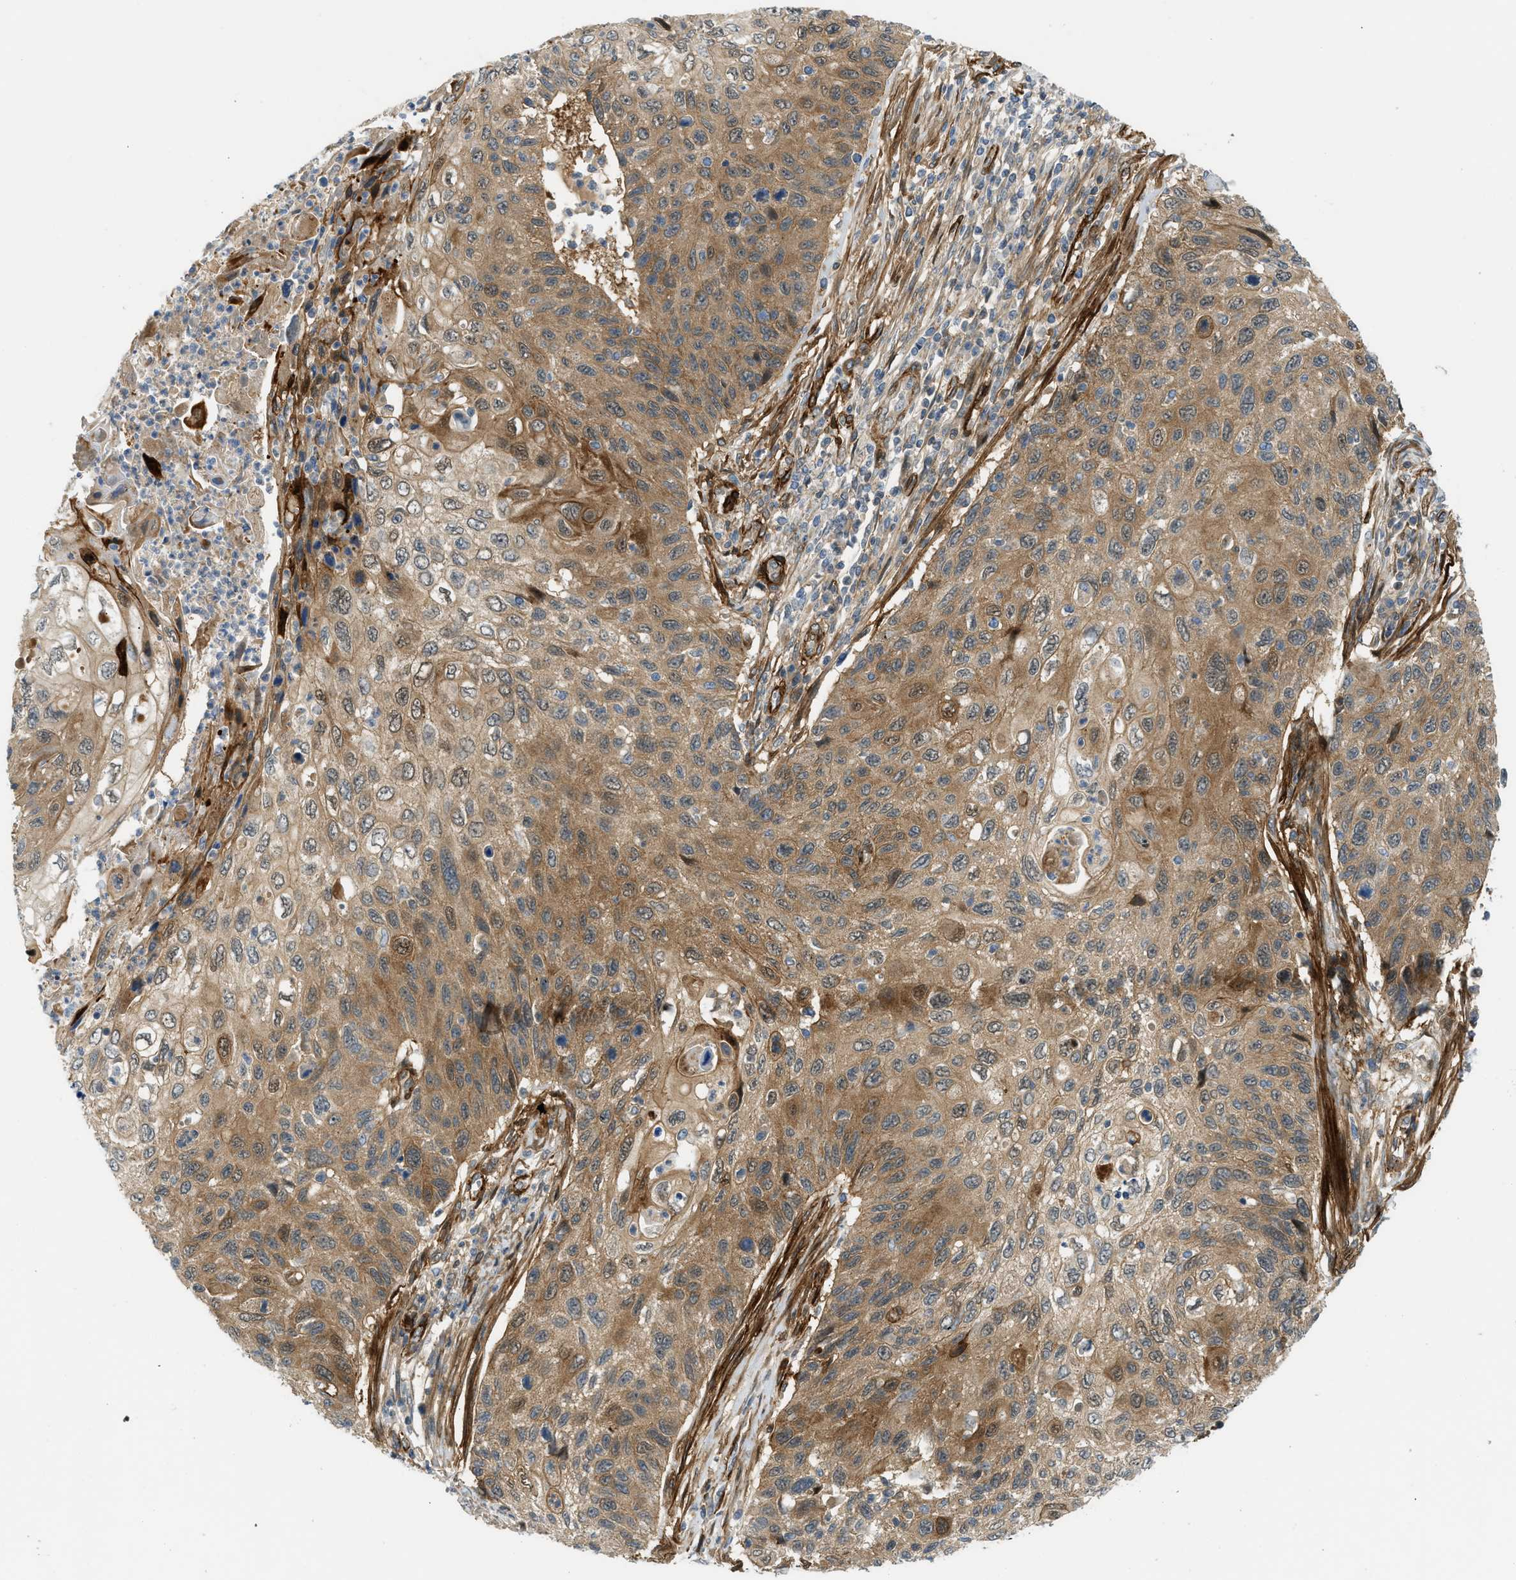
{"staining": {"intensity": "moderate", "quantity": ">75%", "location": "cytoplasmic/membranous"}, "tissue": "cervical cancer", "cell_type": "Tumor cells", "image_type": "cancer", "snomed": [{"axis": "morphology", "description": "Squamous cell carcinoma, NOS"}, {"axis": "topography", "description": "Cervix"}], "caption": "Cervical cancer (squamous cell carcinoma) stained with immunohistochemistry displays moderate cytoplasmic/membranous positivity in approximately >75% of tumor cells.", "gene": "EDNRA", "patient": {"sex": "female", "age": 70}}